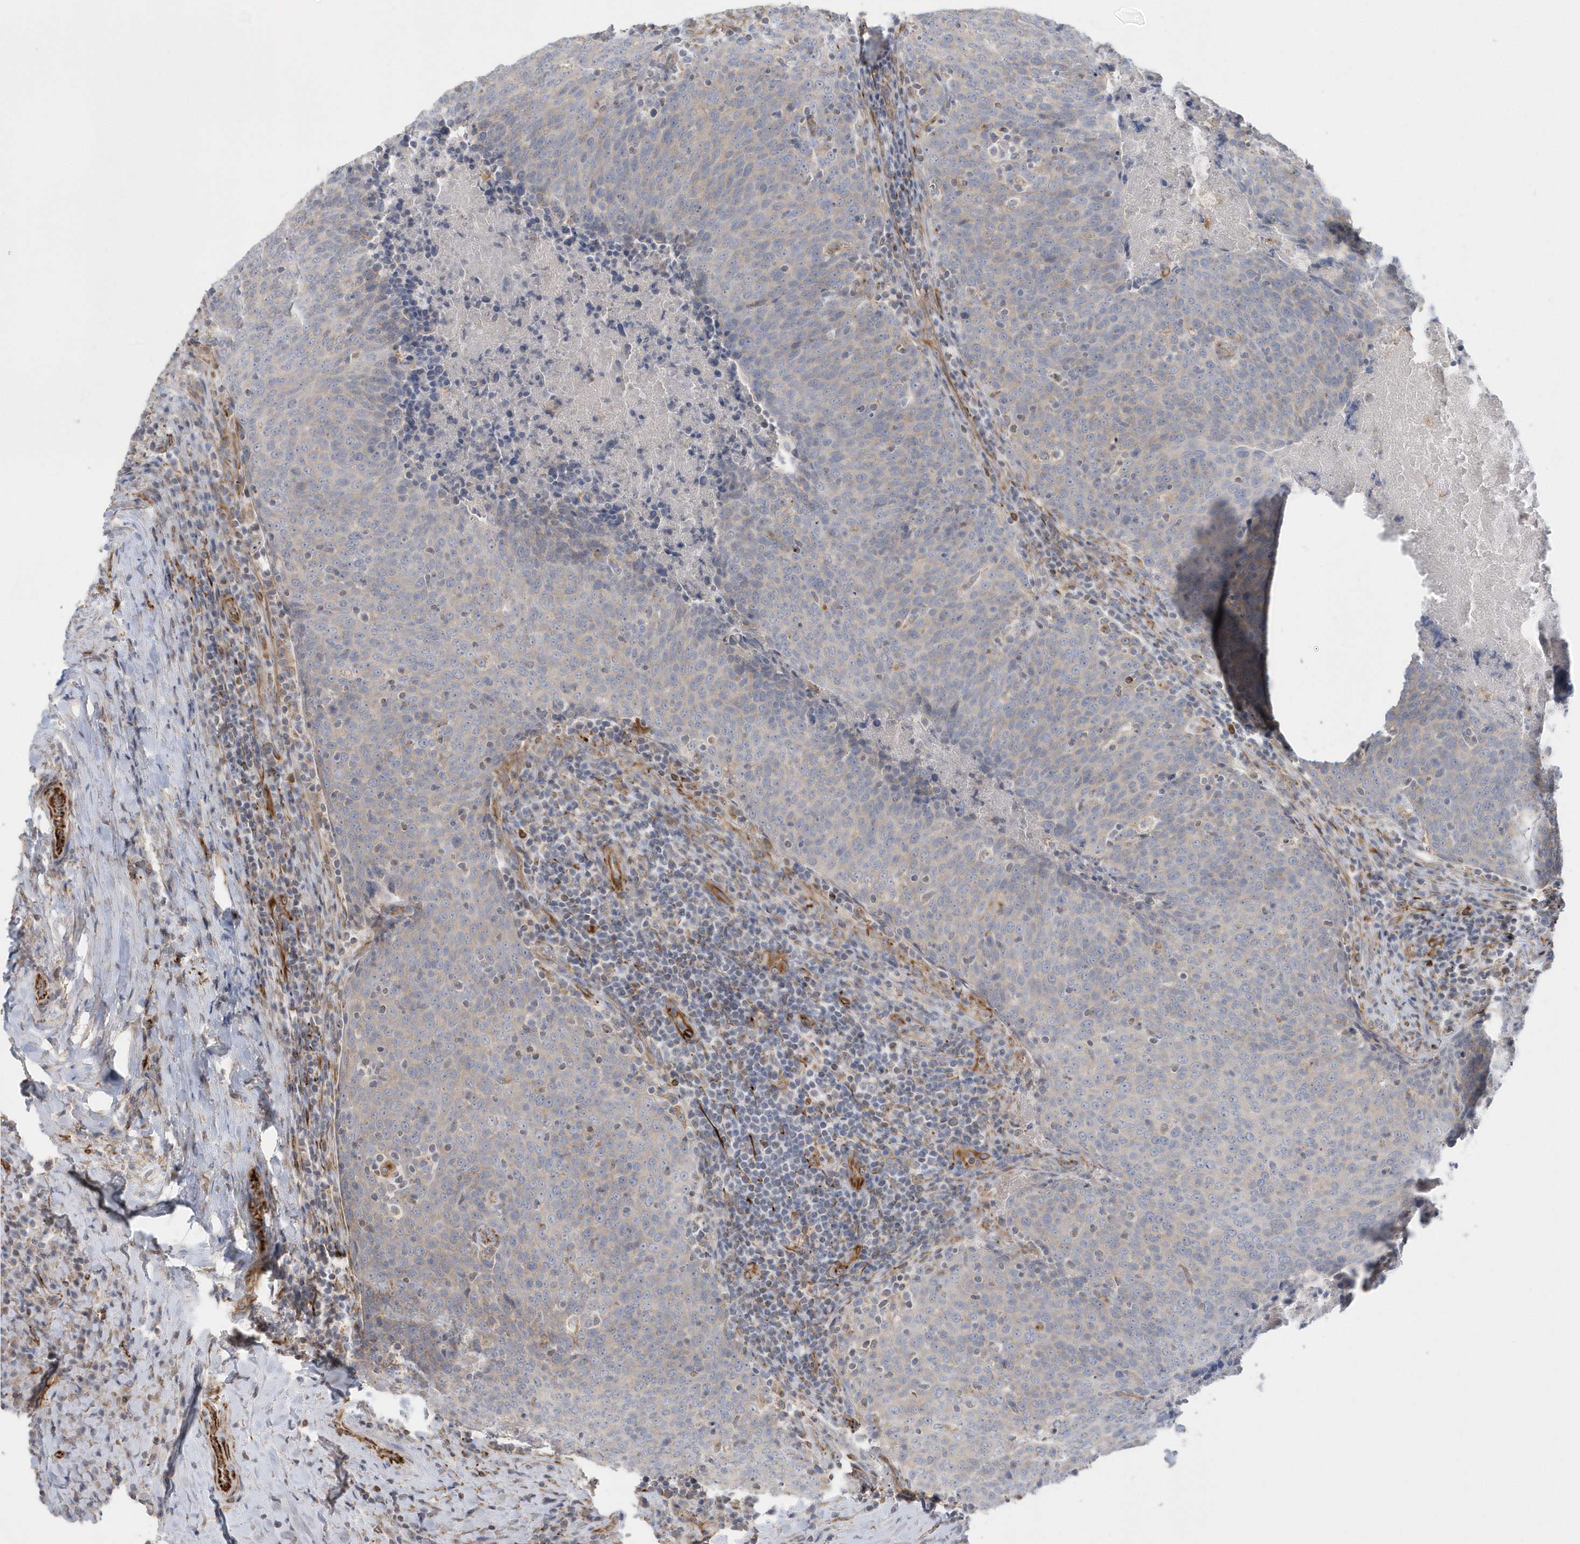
{"staining": {"intensity": "negative", "quantity": "none", "location": "none"}, "tissue": "head and neck cancer", "cell_type": "Tumor cells", "image_type": "cancer", "snomed": [{"axis": "morphology", "description": "Squamous cell carcinoma, NOS"}, {"axis": "morphology", "description": "Squamous cell carcinoma, metastatic, NOS"}, {"axis": "topography", "description": "Lymph node"}, {"axis": "topography", "description": "Head-Neck"}], "caption": "Immunohistochemistry image of neoplastic tissue: human head and neck cancer (metastatic squamous cell carcinoma) stained with DAB (3,3'-diaminobenzidine) displays no significant protein expression in tumor cells. Brightfield microscopy of IHC stained with DAB (3,3'-diaminobenzidine) (brown) and hematoxylin (blue), captured at high magnification.", "gene": "RAB17", "patient": {"sex": "male", "age": 62}}